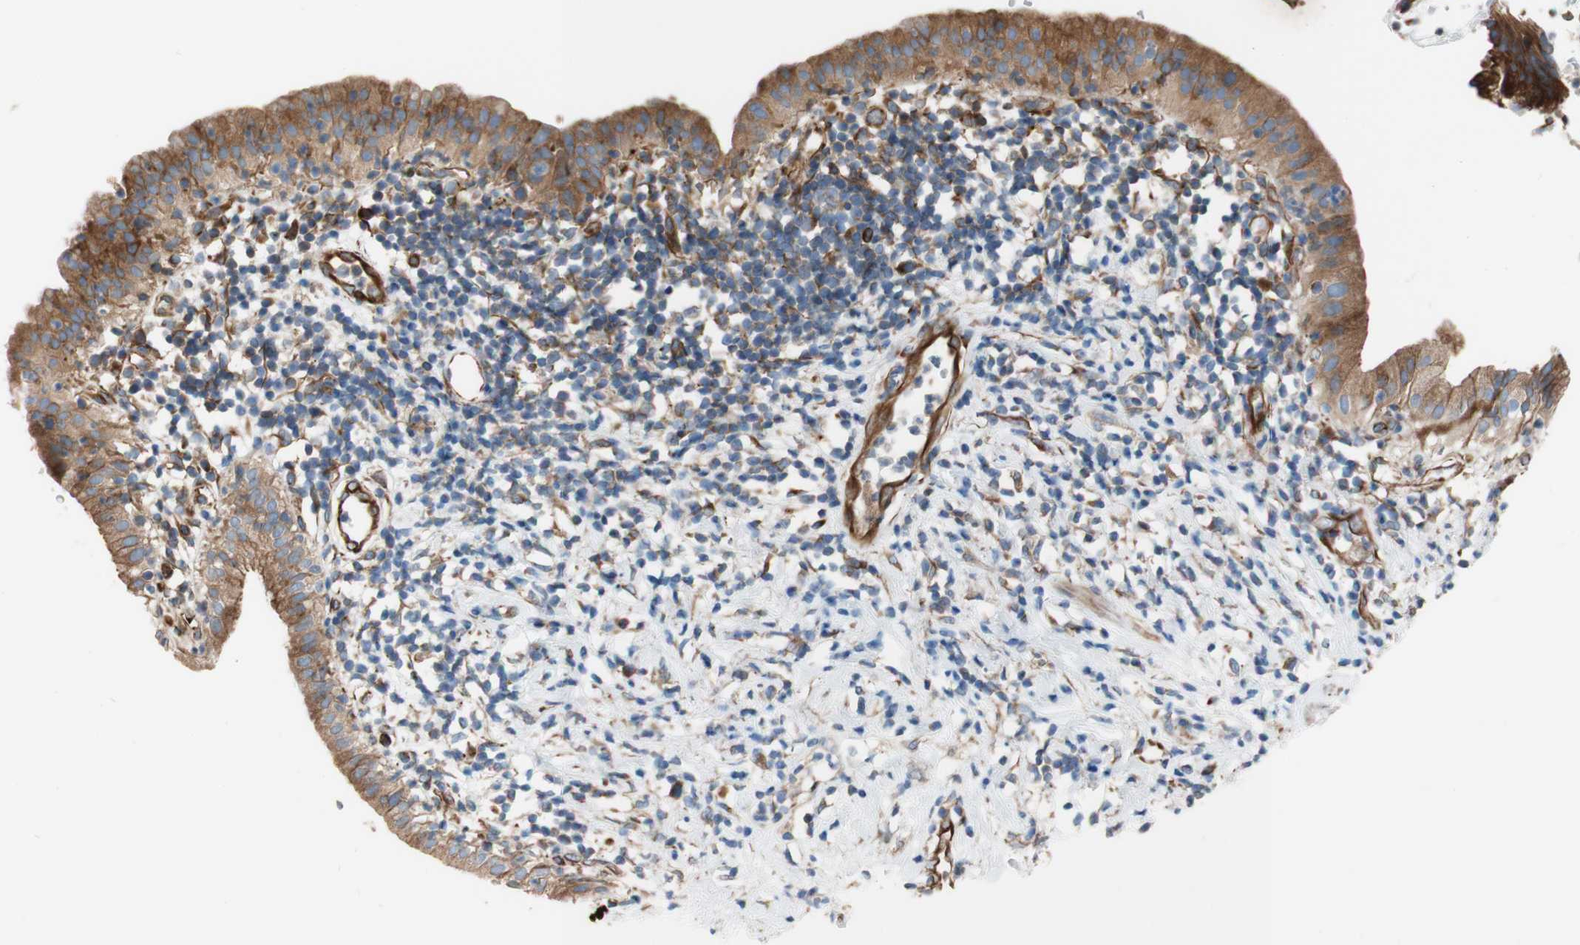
{"staining": {"intensity": "moderate", "quantity": ">75%", "location": "cytoplasmic/membranous"}, "tissue": "pancreatic cancer", "cell_type": "Tumor cells", "image_type": "cancer", "snomed": [{"axis": "morphology", "description": "Adenocarcinoma, NOS"}, {"axis": "morphology", "description": "Adenocarcinoma, metastatic, NOS"}, {"axis": "topography", "description": "Lymph node"}, {"axis": "topography", "description": "Pancreas"}, {"axis": "topography", "description": "Duodenum"}], "caption": "This is a micrograph of IHC staining of pancreatic cancer, which shows moderate expression in the cytoplasmic/membranous of tumor cells.", "gene": "C1orf43", "patient": {"sex": "female", "age": 64}}